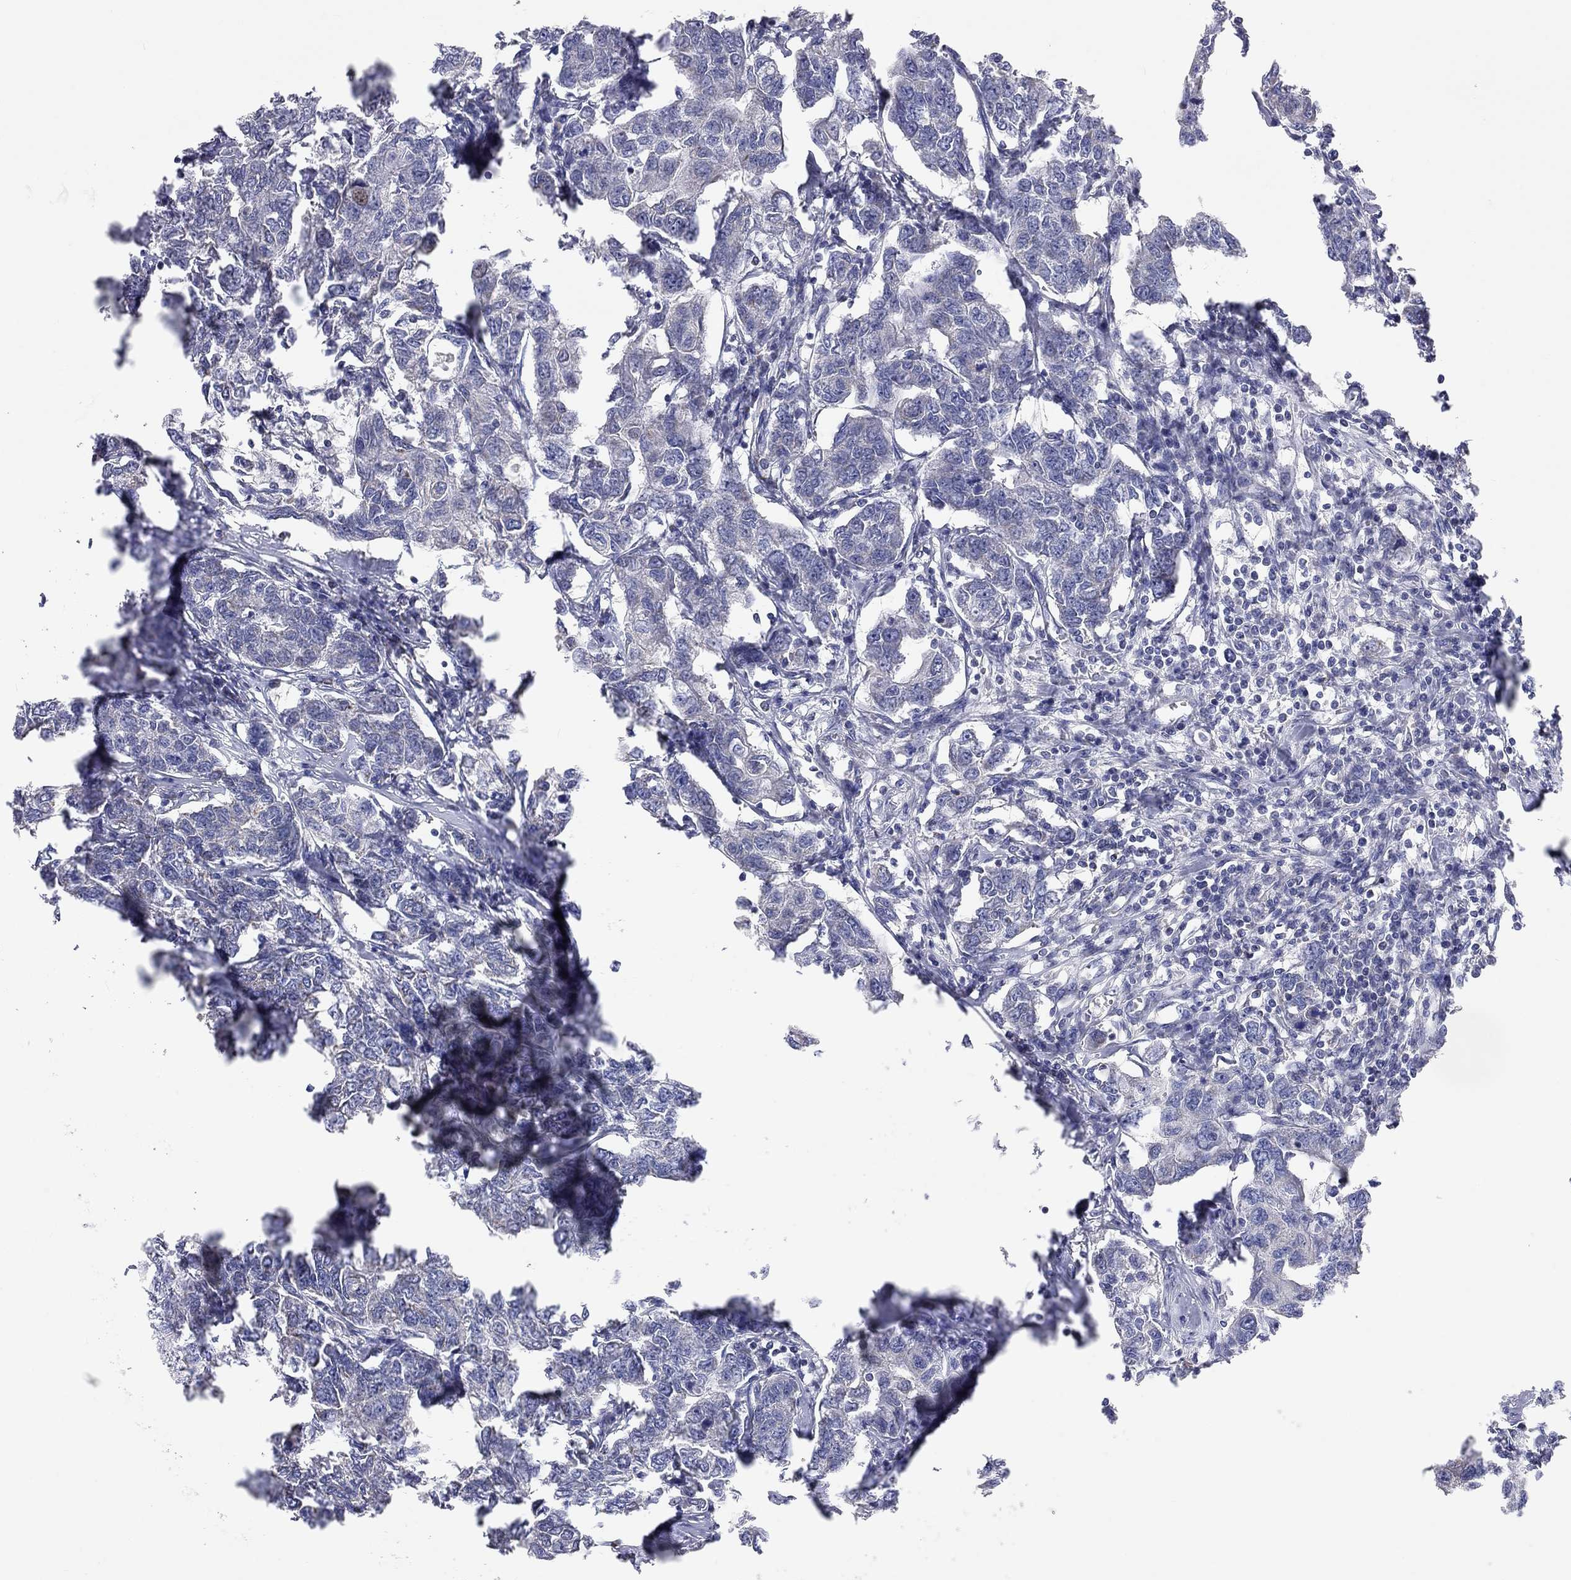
{"staining": {"intensity": "negative", "quantity": "none", "location": "none"}, "tissue": "breast cancer", "cell_type": "Tumor cells", "image_type": "cancer", "snomed": [{"axis": "morphology", "description": "Duct carcinoma"}, {"axis": "topography", "description": "Breast"}], "caption": "The micrograph shows no staining of tumor cells in breast cancer (infiltrating ductal carcinoma).", "gene": "RCAN1", "patient": {"sex": "female", "age": 88}}